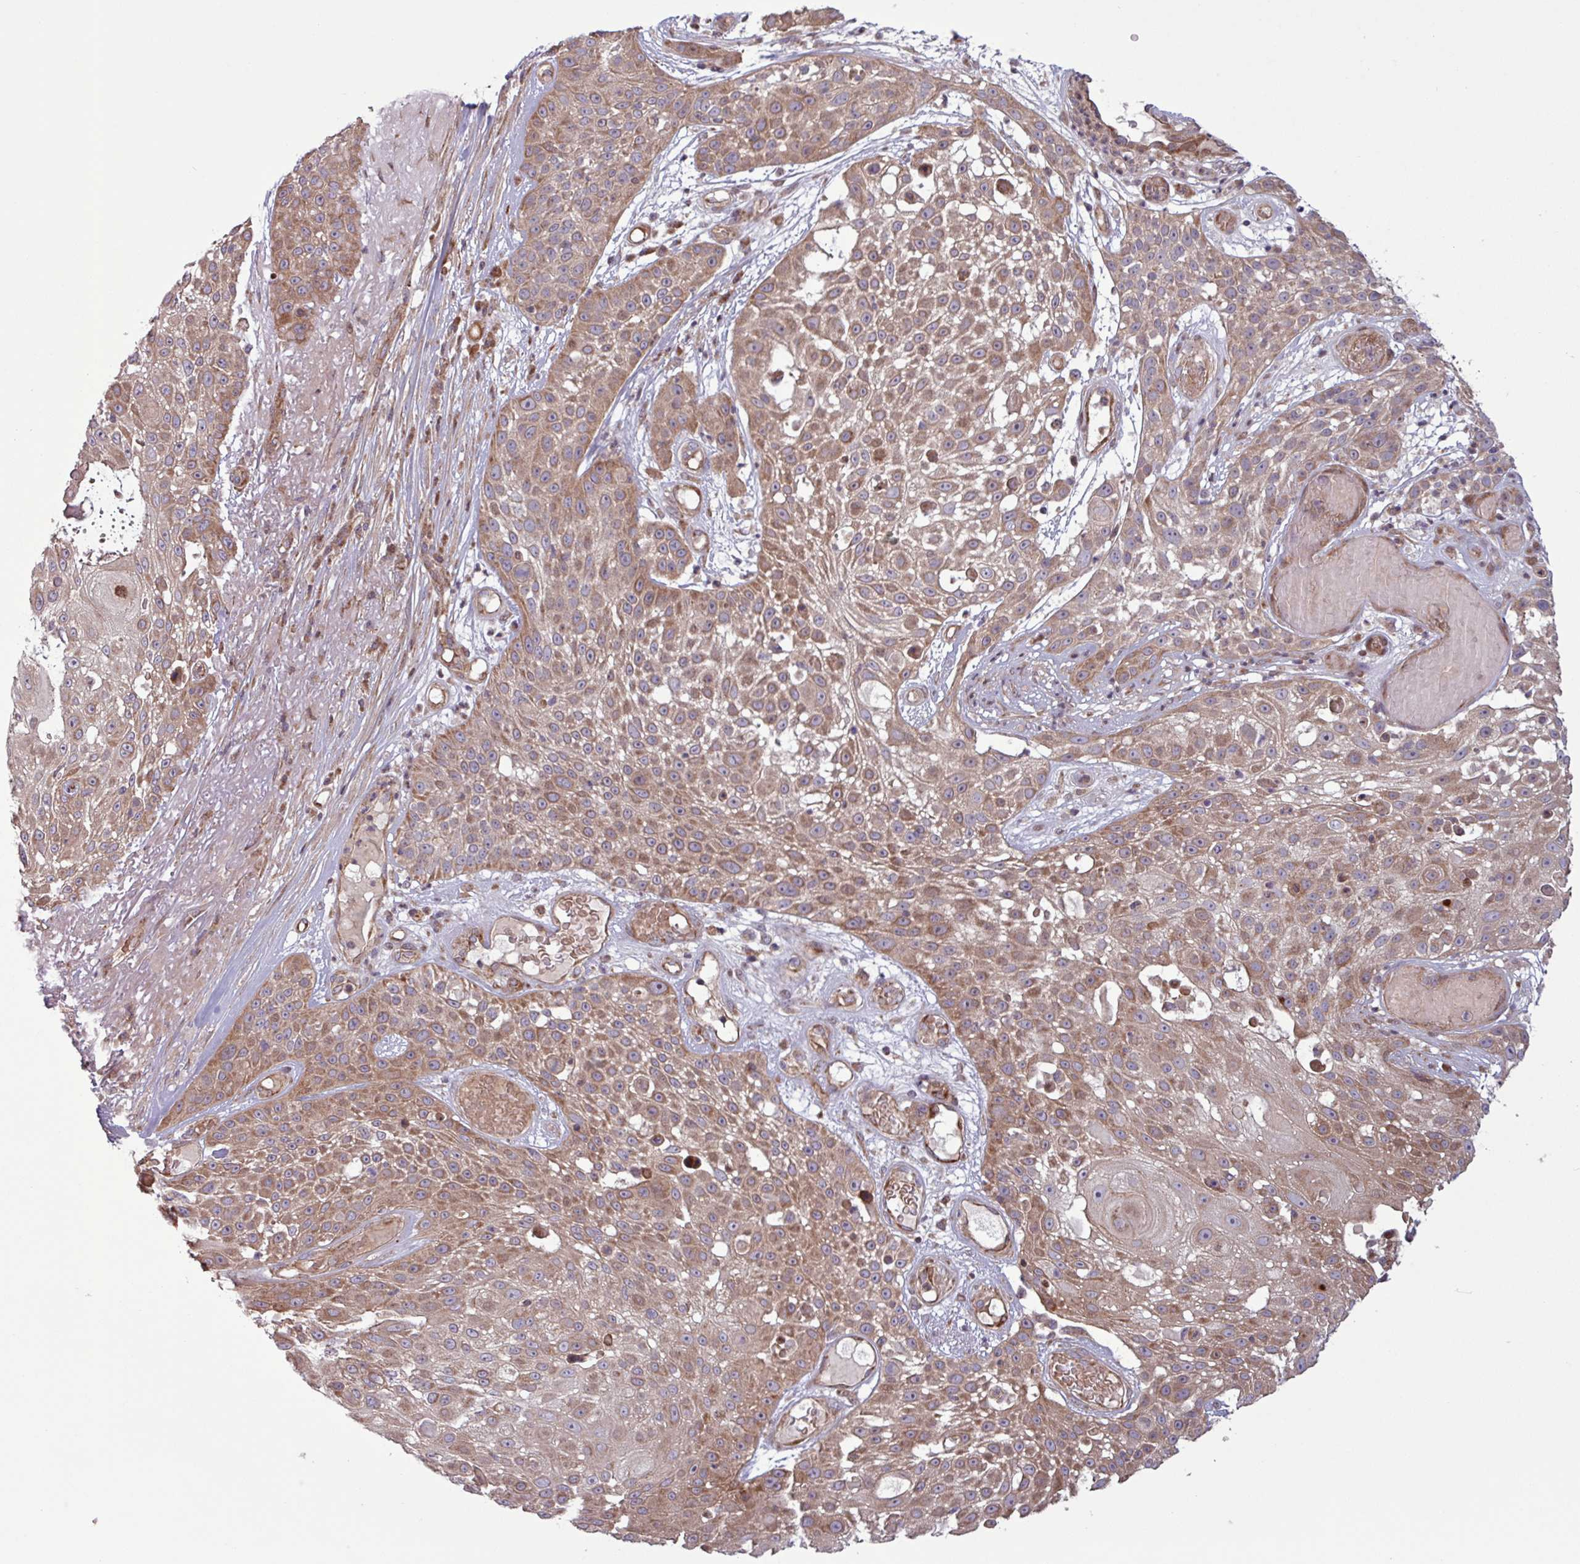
{"staining": {"intensity": "moderate", "quantity": ">75%", "location": "cytoplasmic/membranous"}, "tissue": "skin cancer", "cell_type": "Tumor cells", "image_type": "cancer", "snomed": [{"axis": "morphology", "description": "Squamous cell carcinoma, NOS"}, {"axis": "topography", "description": "Skin"}], "caption": "Moderate cytoplasmic/membranous staining for a protein is seen in approximately >75% of tumor cells of skin cancer using immunohistochemistry.", "gene": "PDPR", "patient": {"sex": "female", "age": 86}}